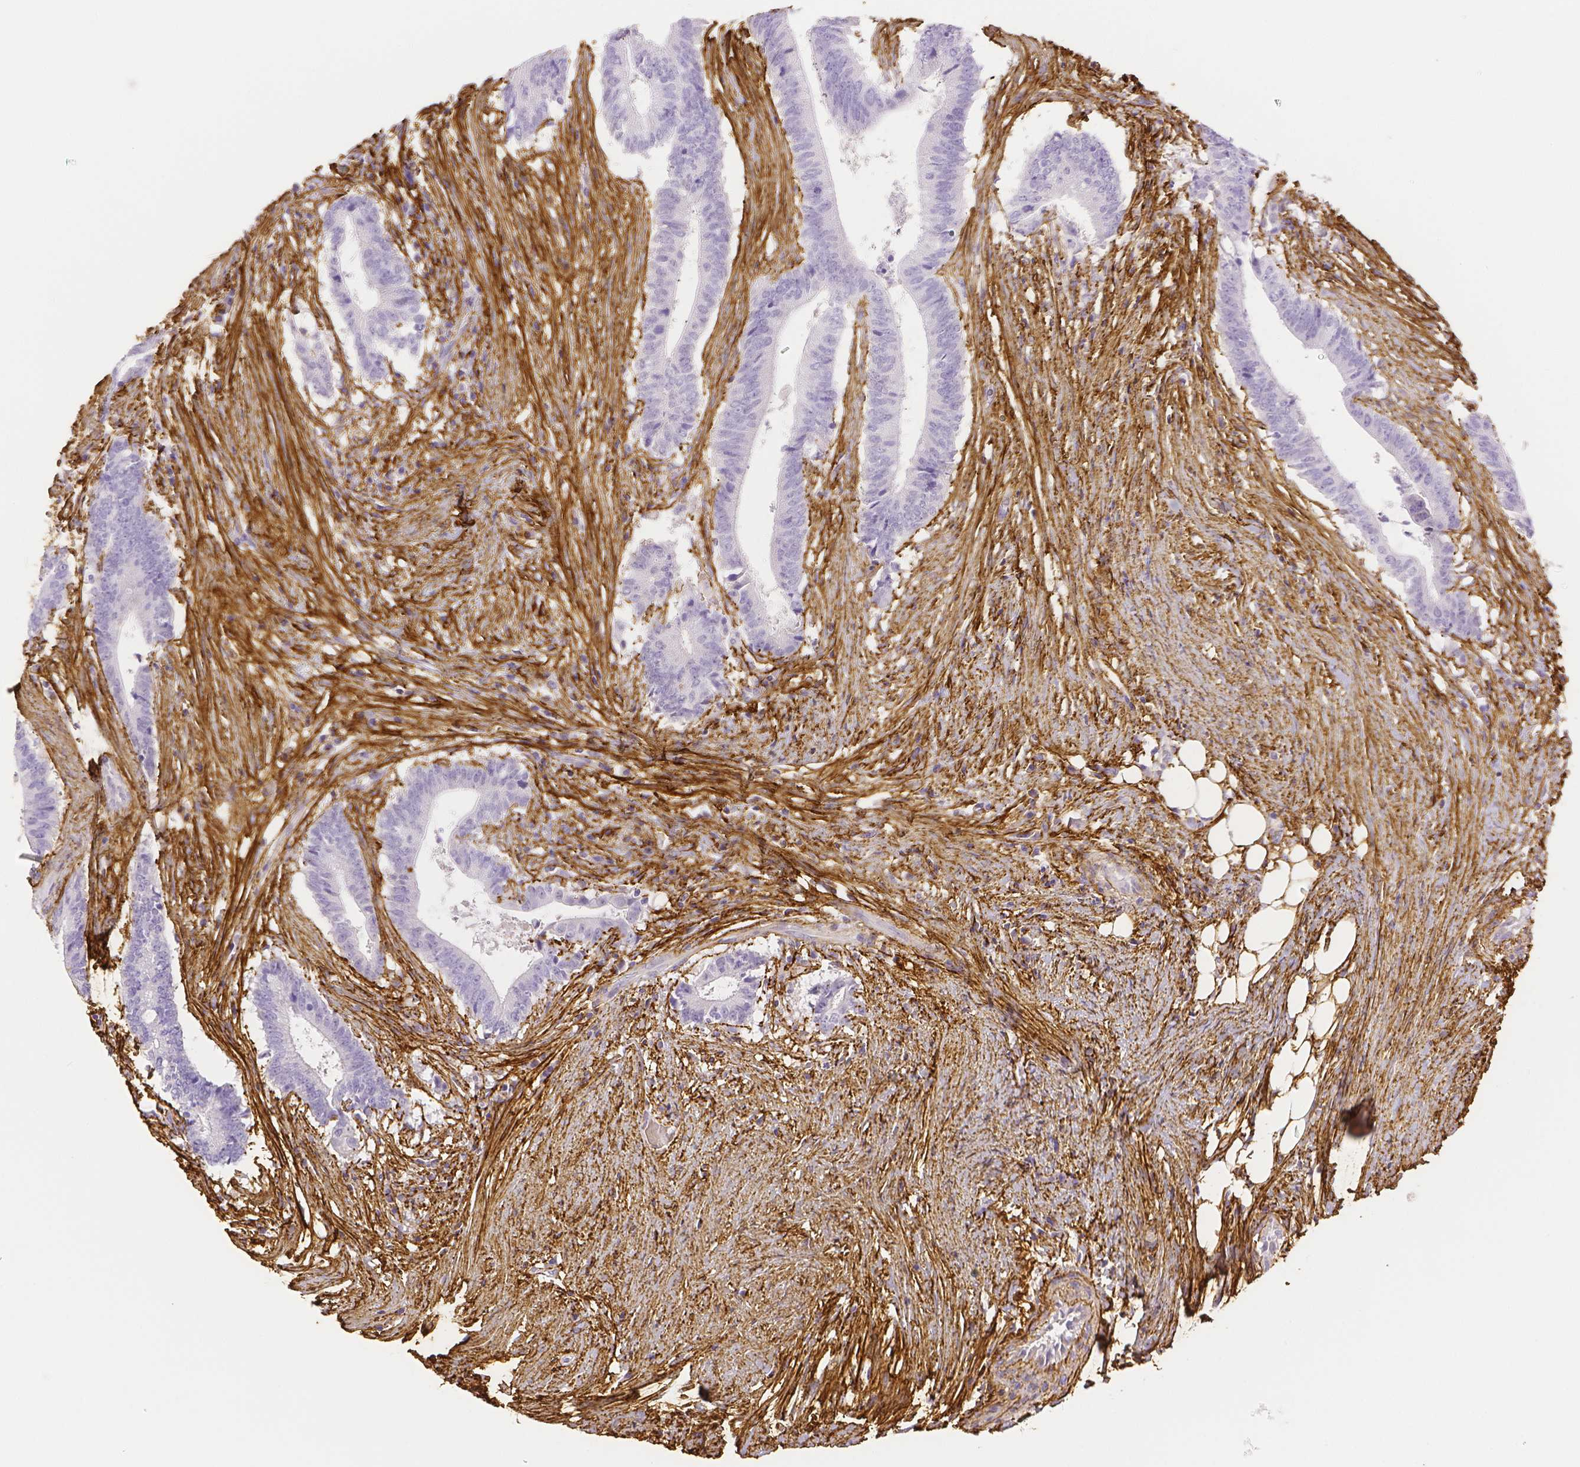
{"staining": {"intensity": "negative", "quantity": "none", "location": "none"}, "tissue": "colorectal cancer", "cell_type": "Tumor cells", "image_type": "cancer", "snomed": [{"axis": "morphology", "description": "Adenocarcinoma, NOS"}, {"axis": "topography", "description": "Colon"}], "caption": "DAB (3,3'-diaminobenzidine) immunohistochemical staining of human adenocarcinoma (colorectal) demonstrates no significant positivity in tumor cells.", "gene": "FBN1", "patient": {"sex": "female", "age": 43}}